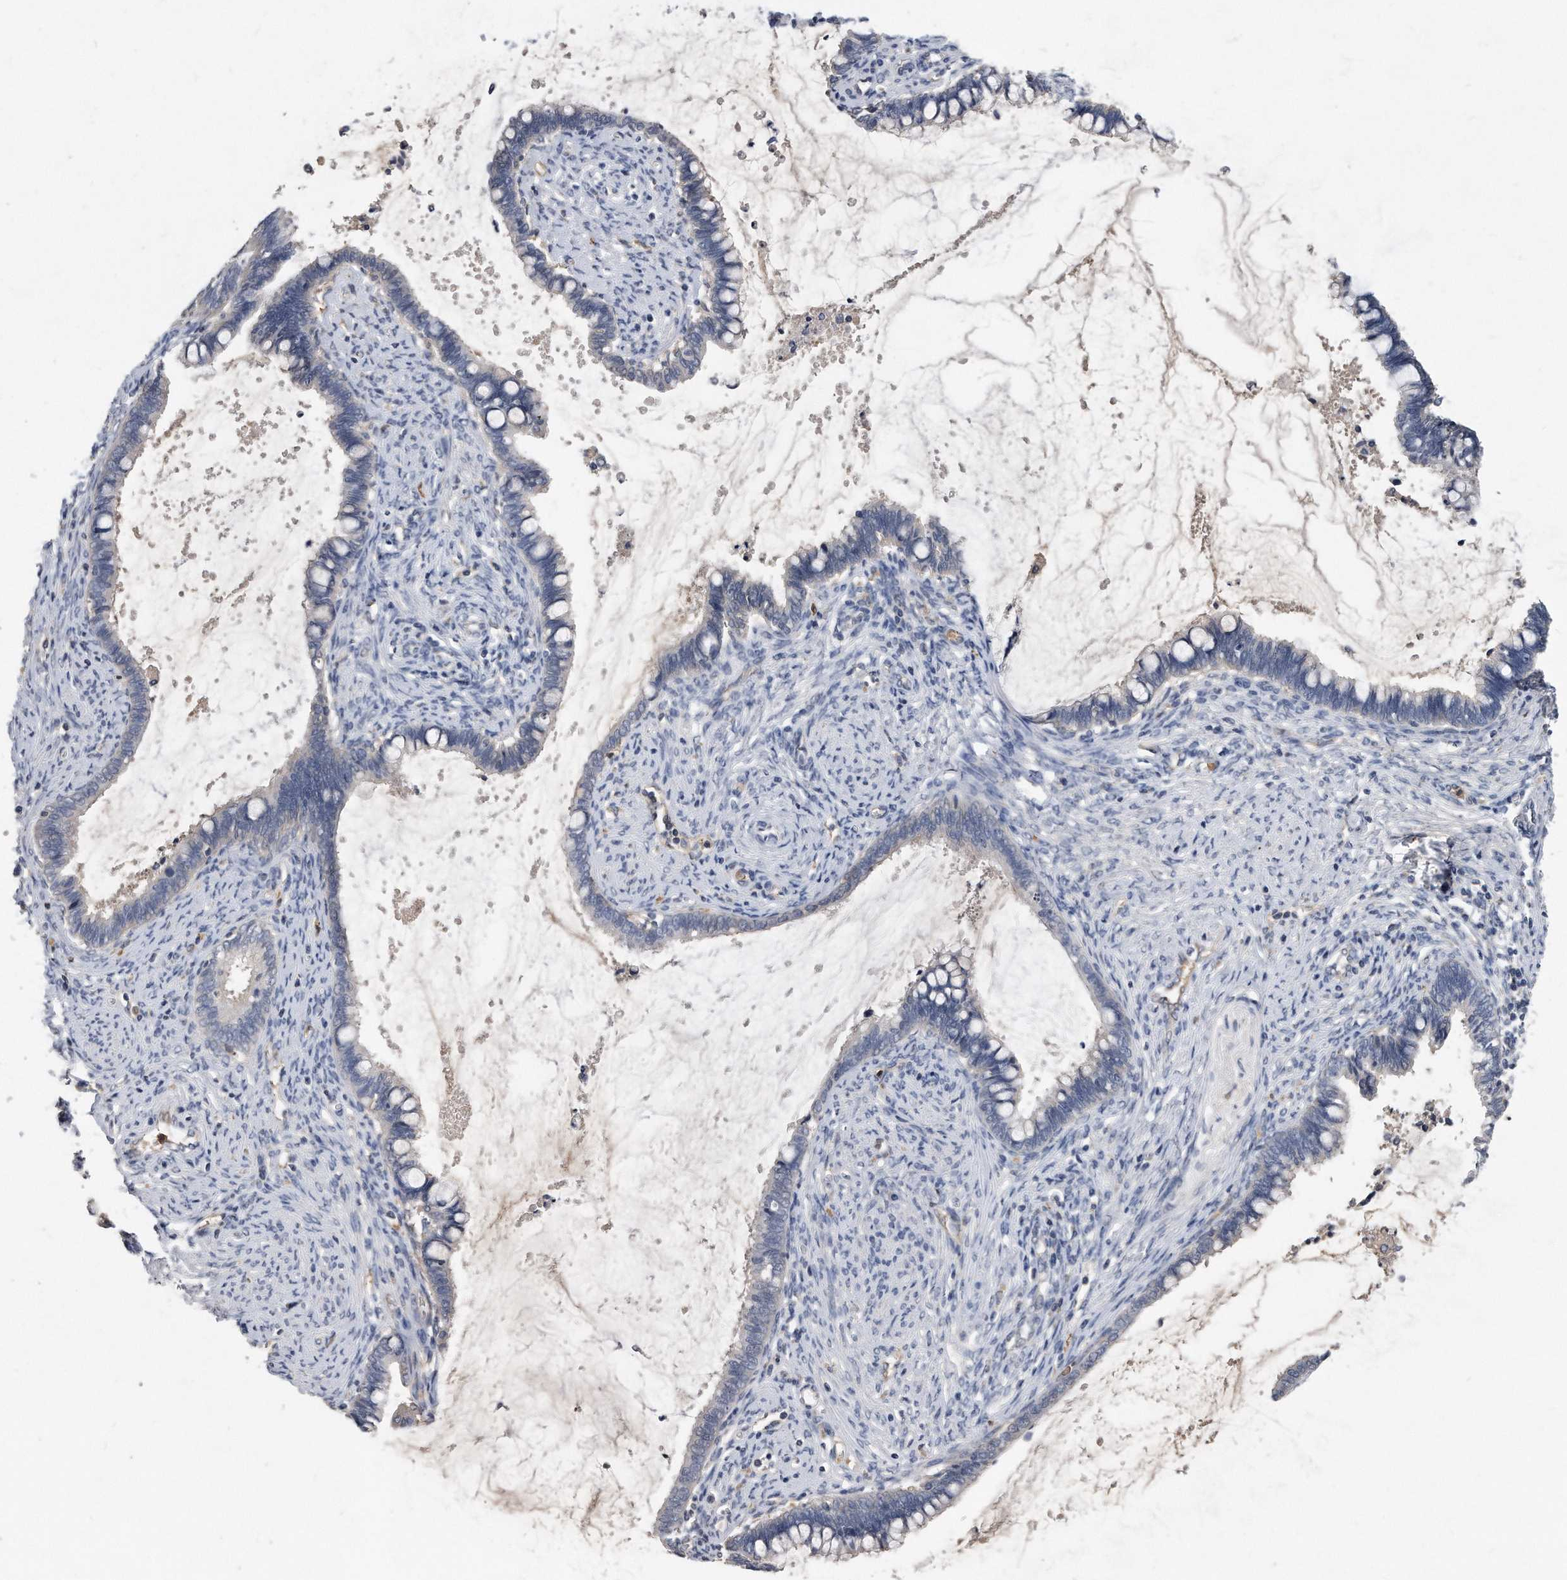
{"staining": {"intensity": "negative", "quantity": "none", "location": "none"}, "tissue": "cervical cancer", "cell_type": "Tumor cells", "image_type": "cancer", "snomed": [{"axis": "morphology", "description": "Adenocarcinoma, NOS"}, {"axis": "topography", "description": "Cervix"}], "caption": "Cervical cancer (adenocarcinoma) stained for a protein using immunohistochemistry (IHC) demonstrates no expression tumor cells.", "gene": "HOMER3", "patient": {"sex": "female", "age": 44}}